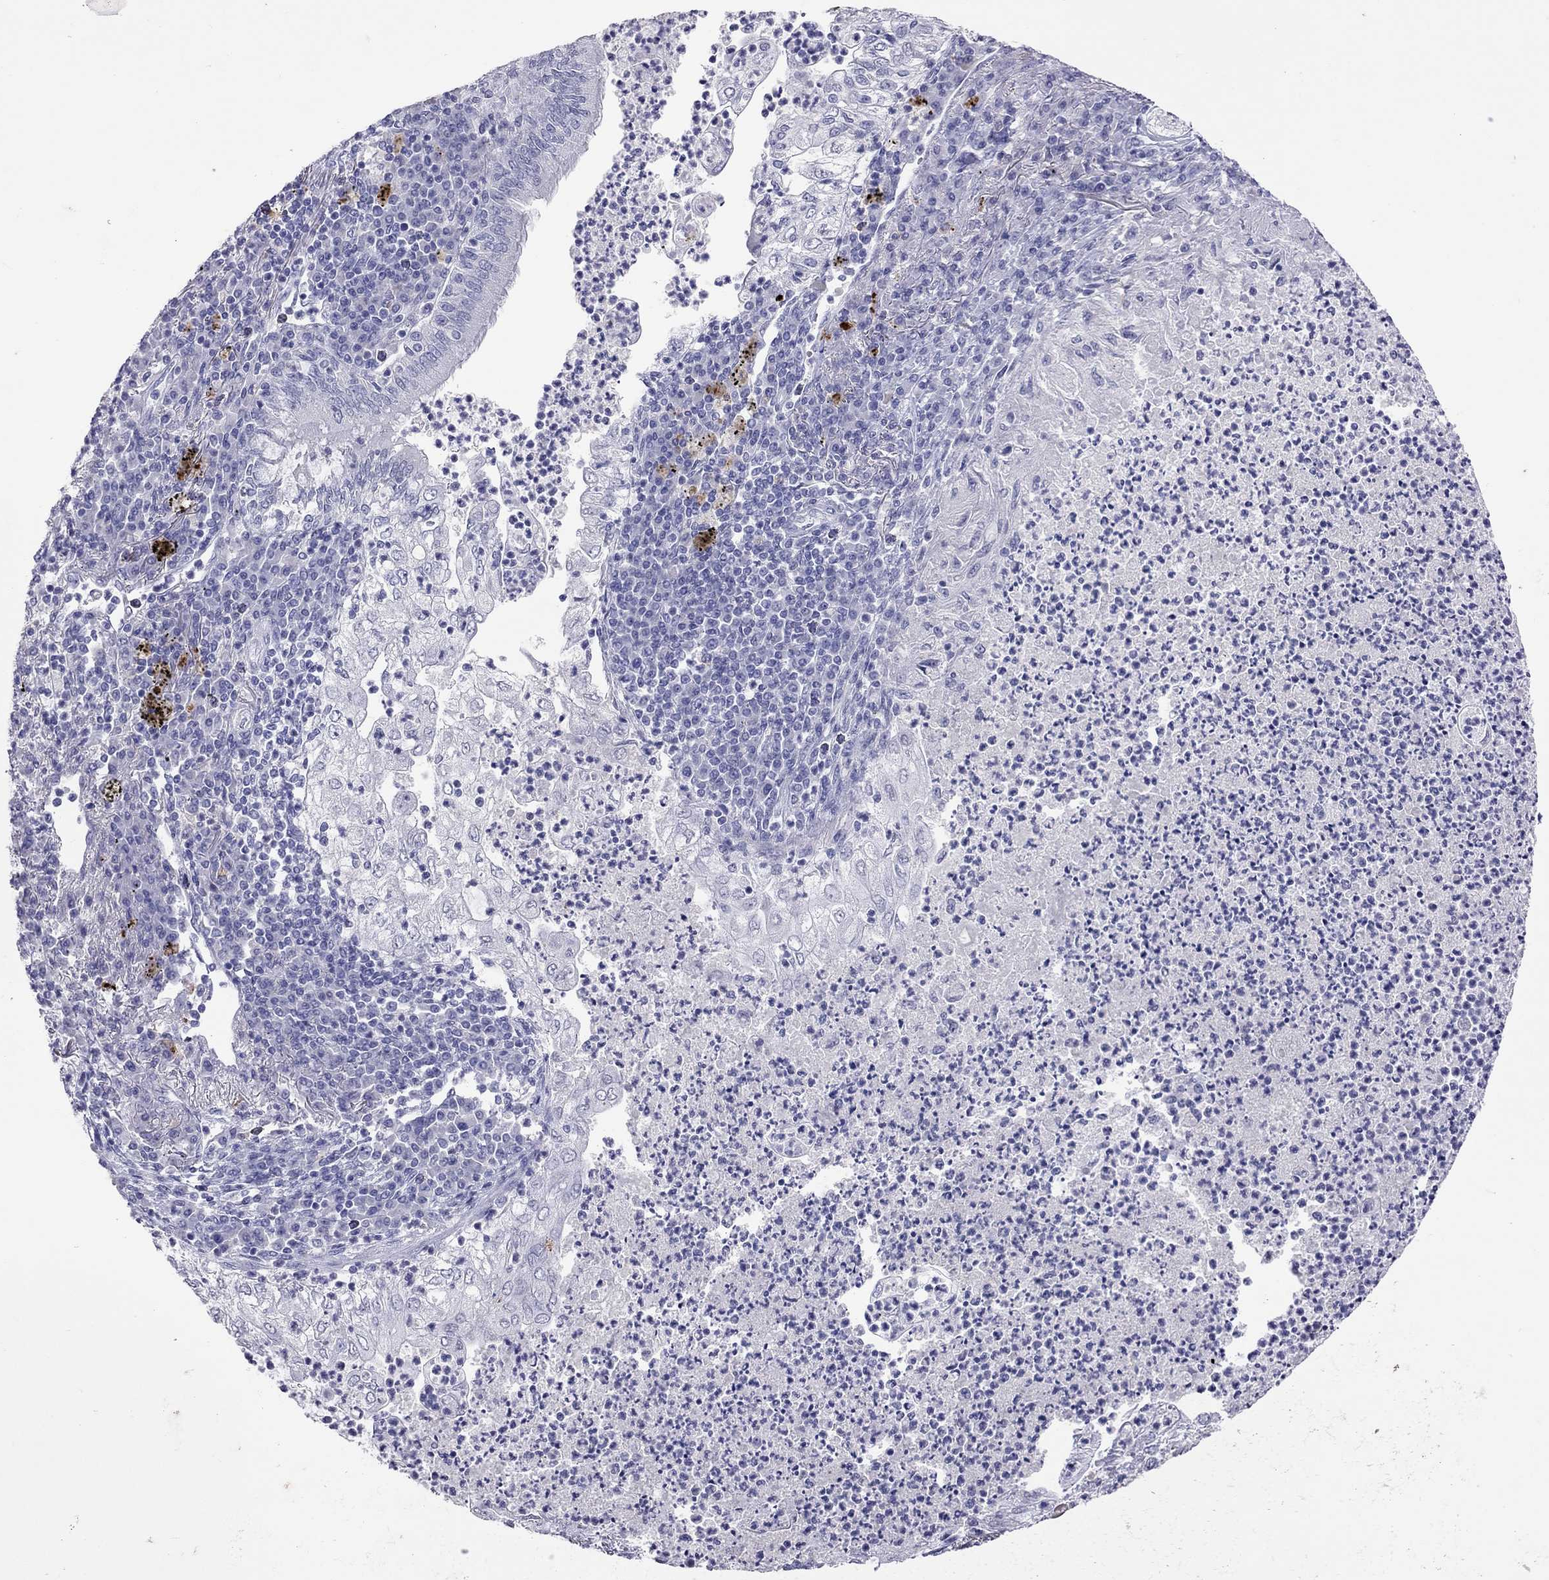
{"staining": {"intensity": "negative", "quantity": "none", "location": "none"}, "tissue": "lung cancer", "cell_type": "Tumor cells", "image_type": "cancer", "snomed": [{"axis": "morphology", "description": "Adenocarcinoma, NOS"}, {"axis": "topography", "description": "Lung"}], "caption": "IHC of lung cancer displays no expression in tumor cells.", "gene": "SLAMF1", "patient": {"sex": "female", "age": 73}}